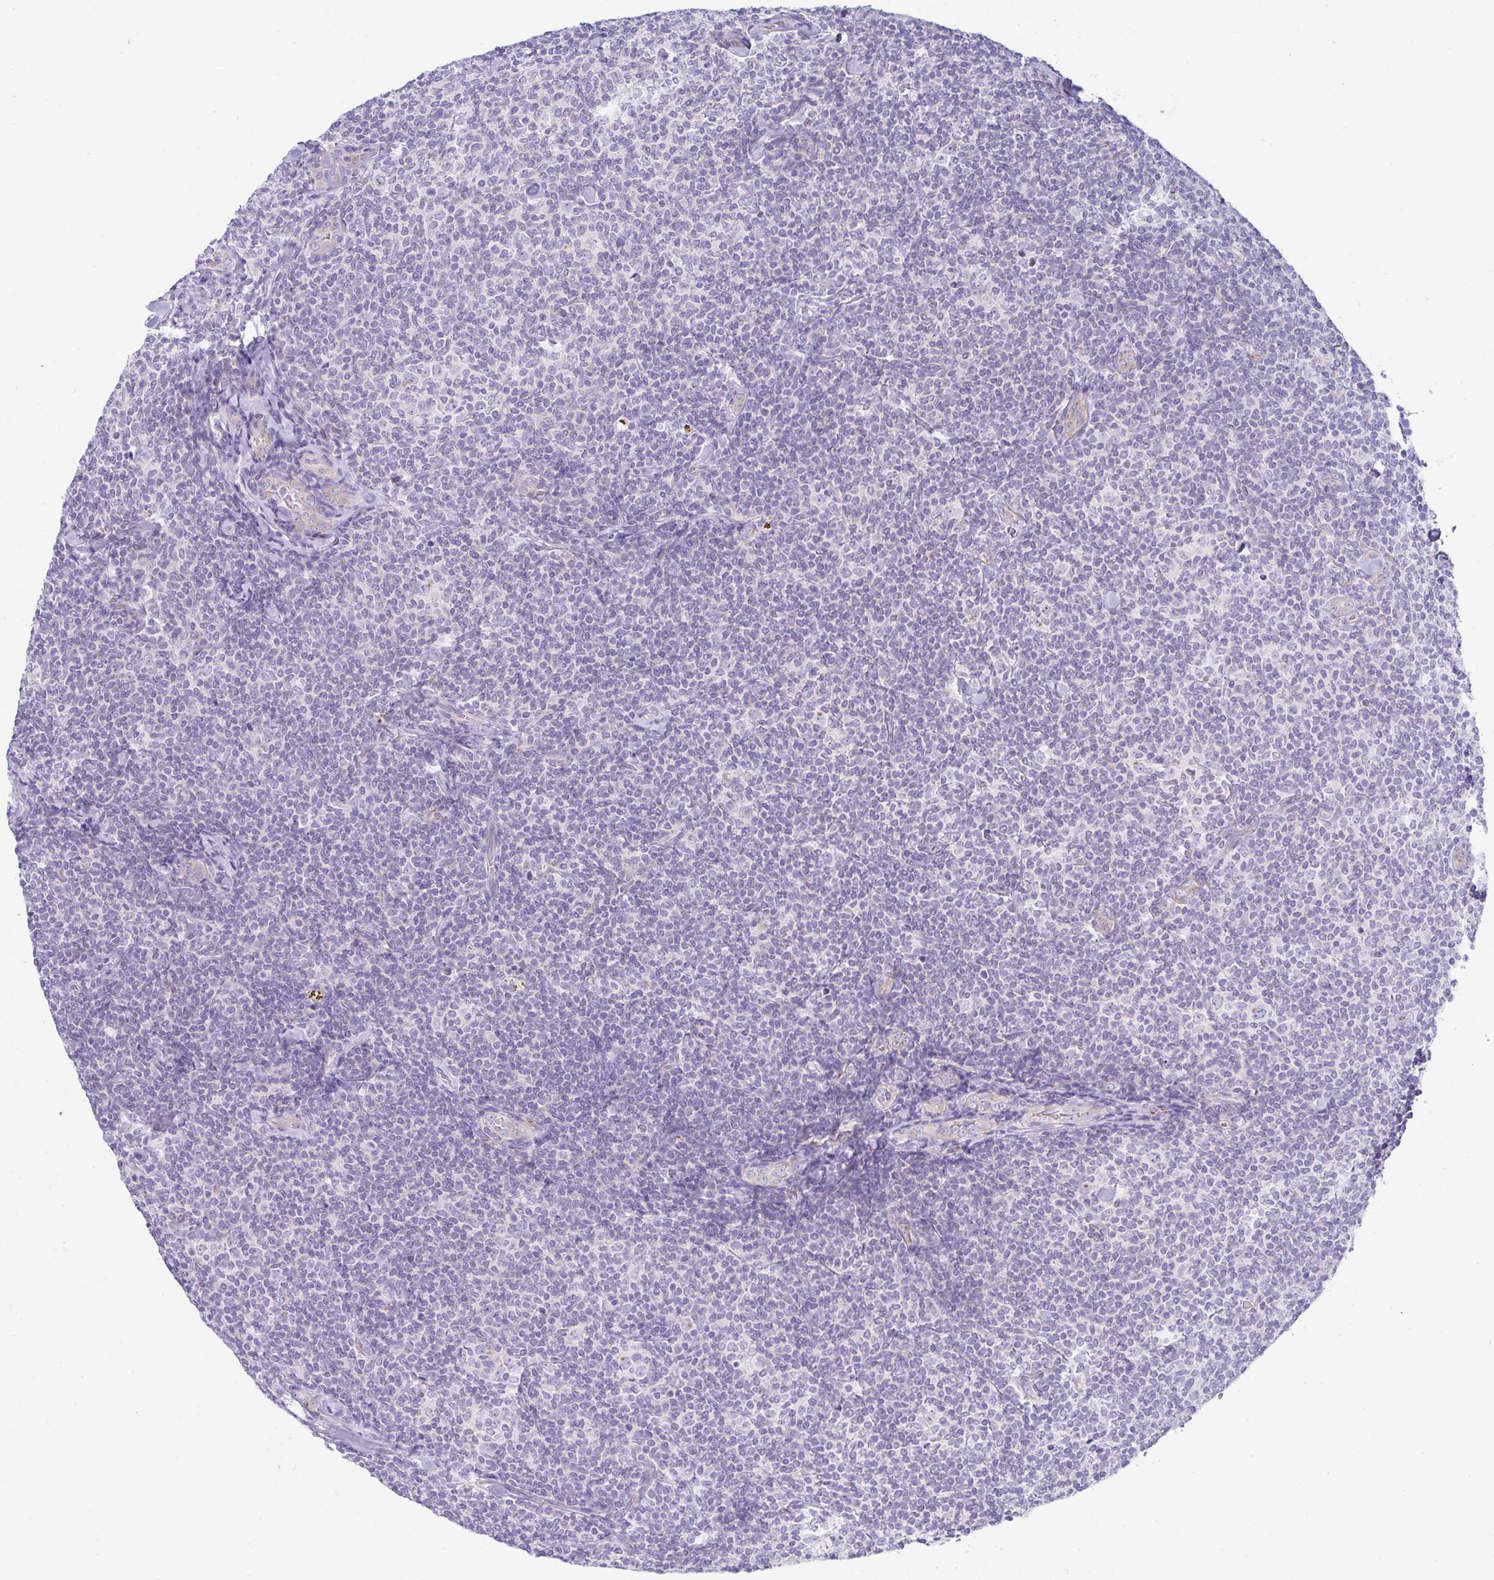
{"staining": {"intensity": "negative", "quantity": "none", "location": "none"}, "tissue": "lymphoma", "cell_type": "Tumor cells", "image_type": "cancer", "snomed": [{"axis": "morphology", "description": "Malignant lymphoma, non-Hodgkin's type, Low grade"}, {"axis": "topography", "description": "Lymph node"}], "caption": "The image demonstrates no significant positivity in tumor cells of lymphoma. Nuclei are stained in blue.", "gene": "FAM177A1", "patient": {"sex": "female", "age": 56}}